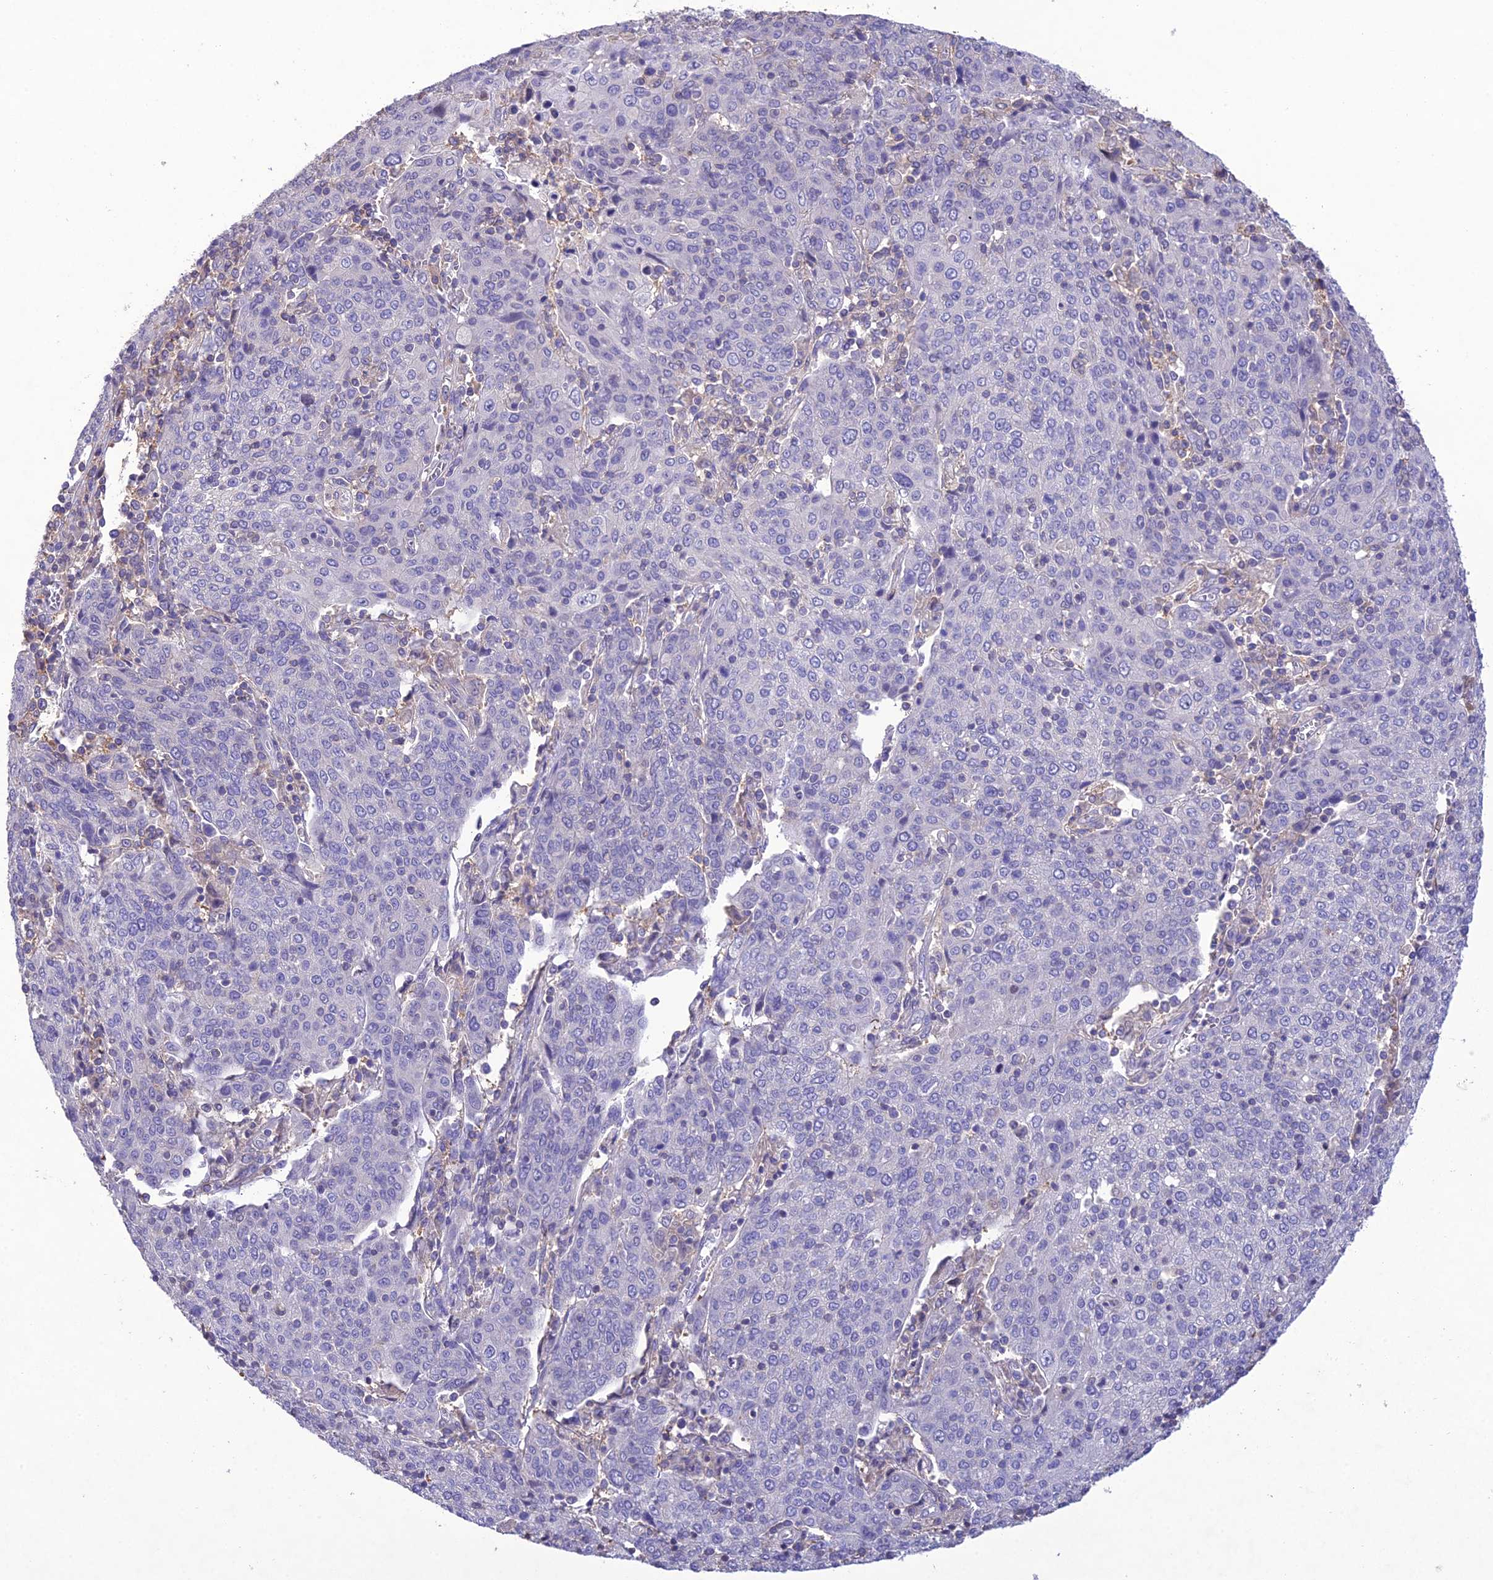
{"staining": {"intensity": "negative", "quantity": "none", "location": "none"}, "tissue": "cervical cancer", "cell_type": "Tumor cells", "image_type": "cancer", "snomed": [{"axis": "morphology", "description": "Squamous cell carcinoma, NOS"}, {"axis": "topography", "description": "Cervix"}], "caption": "This is an IHC micrograph of human cervical squamous cell carcinoma. There is no staining in tumor cells.", "gene": "SNX24", "patient": {"sex": "female", "age": 67}}